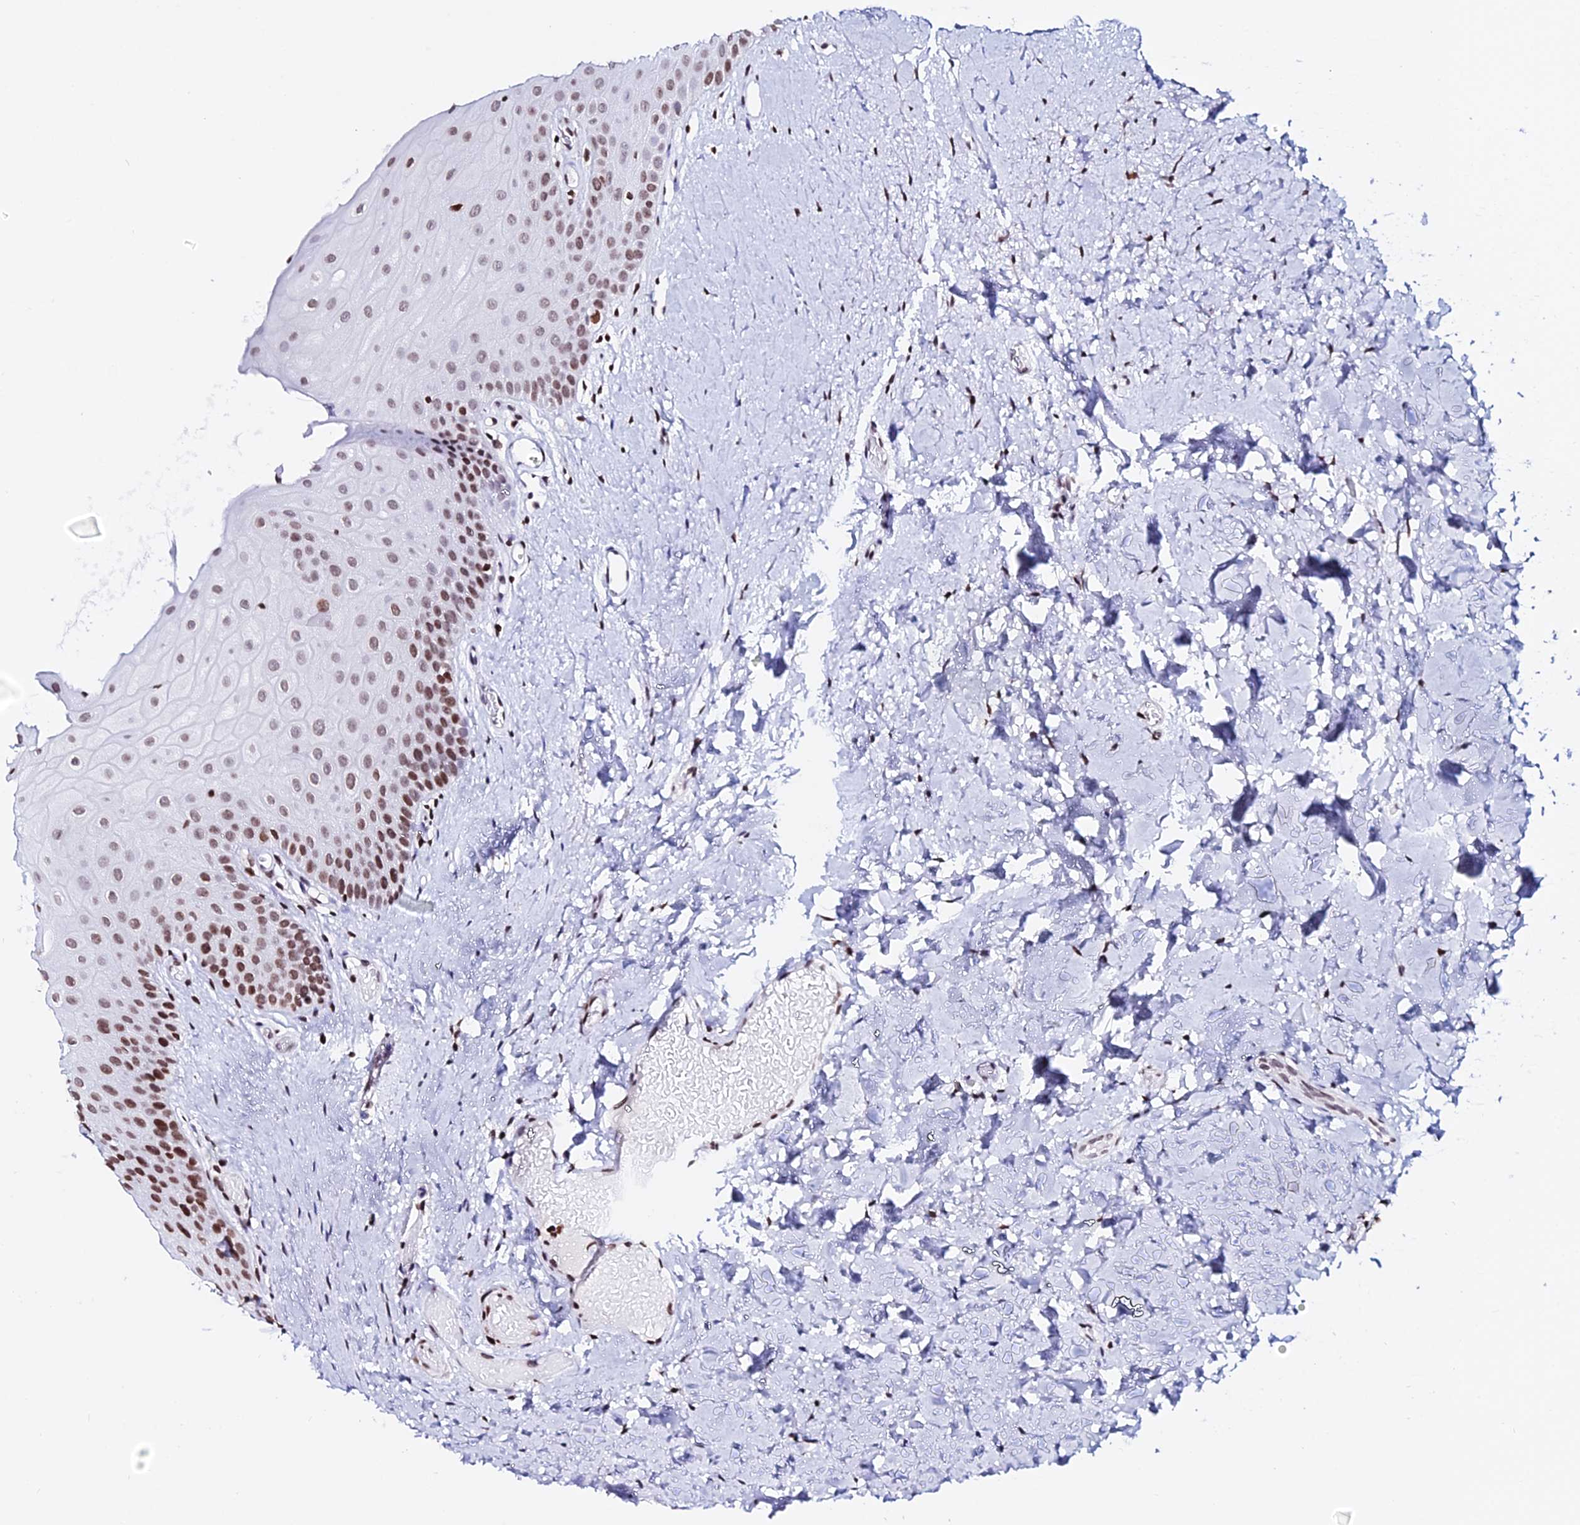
{"staining": {"intensity": "moderate", "quantity": ">75%", "location": "nuclear"}, "tissue": "oral mucosa", "cell_type": "Squamous epithelial cells", "image_type": "normal", "snomed": [{"axis": "morphology", "description": "Normal tissue, NOS"}, {"axis": "topography", "description": "Oral tissue"}], "caption": "Squamous epithelial cells display medium levels of moderate nuclear staining in approximately >75% of cells in benign oral mucosa. The protein of interest is stained brown, and the nuclei are stained in blue (DAB (3,3'-diaminobenzidine) IHC with brightfield microscopy, high magnification).", "gene": "ENSG00000282988", "patient": {"sex": "female", "age": 67}}